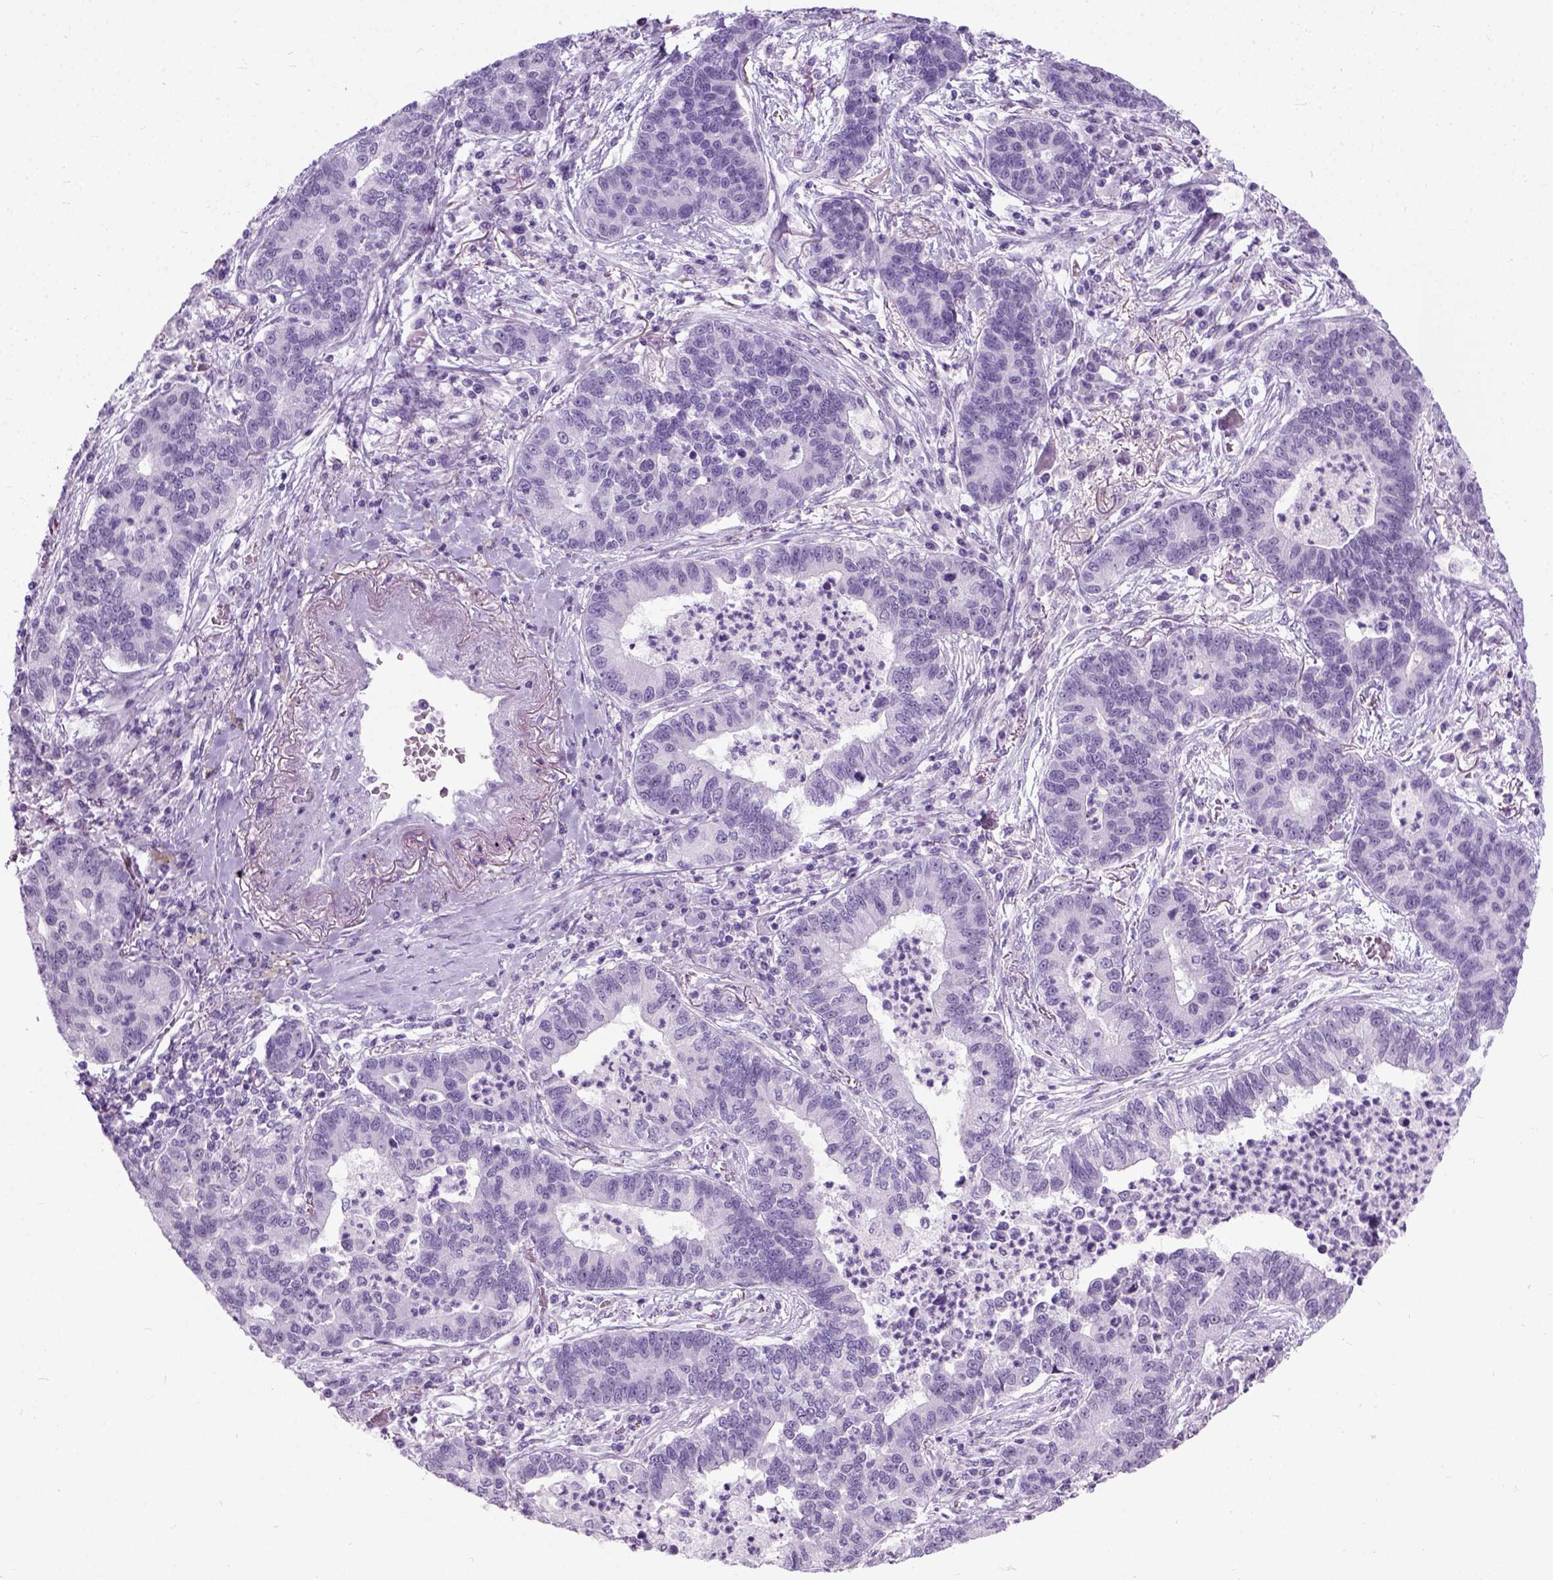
{"staining": {"intensity": "negative", "quantity": "none", "location": "none"}, "tissue": "lung cancer", "cell_type": "Tumor cells", "image_type": "cancer", "snomed": [{"axis": "morphology", "description": "Adenocarcinoma, NOS"}, {"axis": "topography", "description": "Lung"}], "caption": "Immunohistochemistry micrograph of adenocarcinoma (lung) stained for a protein (brown), which exhibits no positivity in tumor cells.", "gene": "AXDND1", "patient": {"sex": "female", "age": 57}}